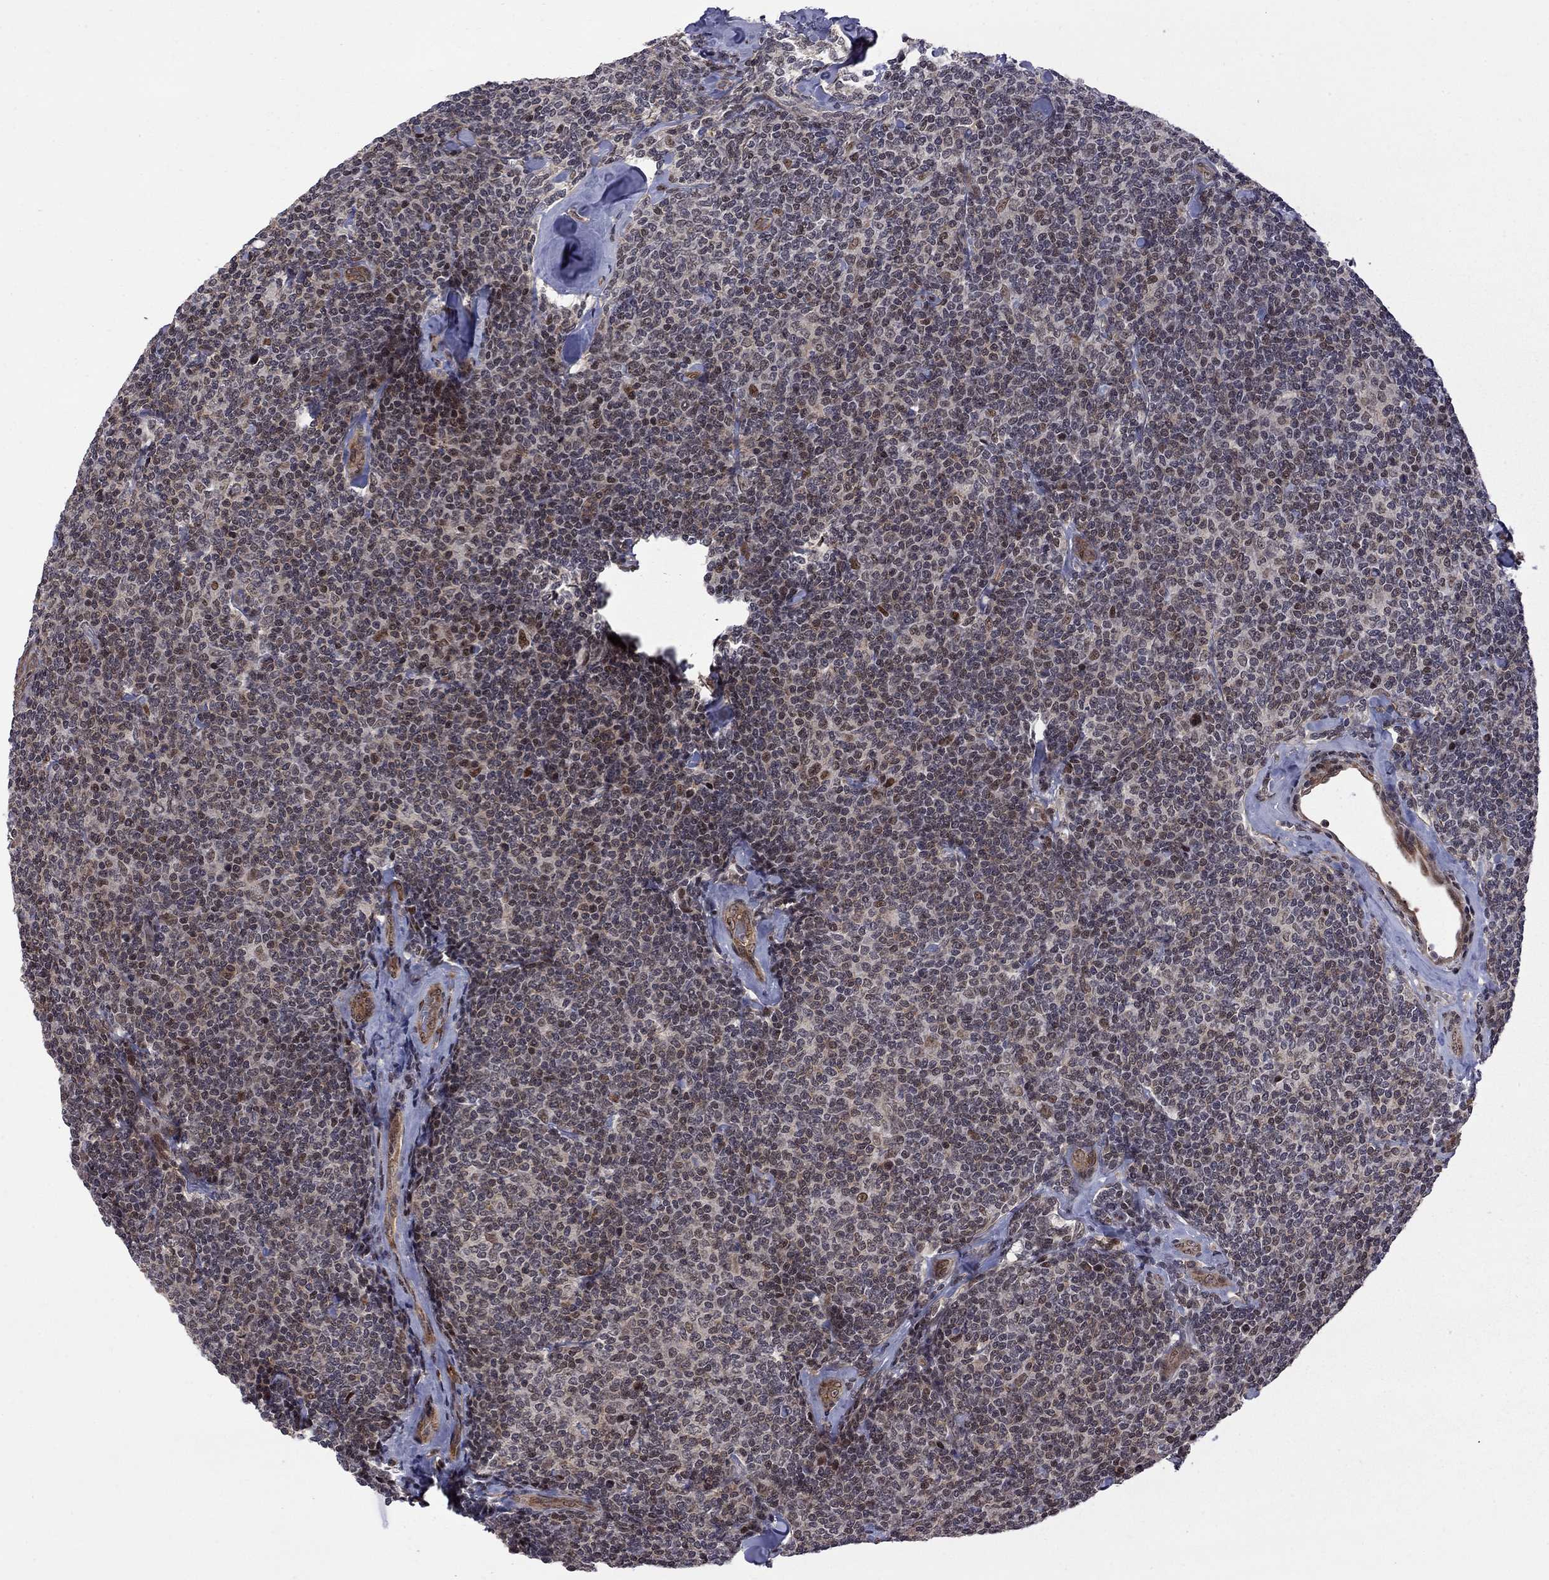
{"staining": {"intensity": "negative", "quantity": "none", "location": "none"}, "tissue": "lymphoma", "cell_type": "Tumor cells", "image_type": "cancer", "snomed": [{"axis": "morphology", "description": "Malignant lymphoma, non-Hodgkin's type, Low grade"}, {"axis": "topography", "description": "Lymph node"}], "caption": "Immunohistochemical staining of lymphoma exhibits no significant expression in tumor cells. (DAB immunohistochemistry (IHC) with hematoxylin counter stain).", "gene": "BRF1", "patient": {"sex": "female", "age": 56}}